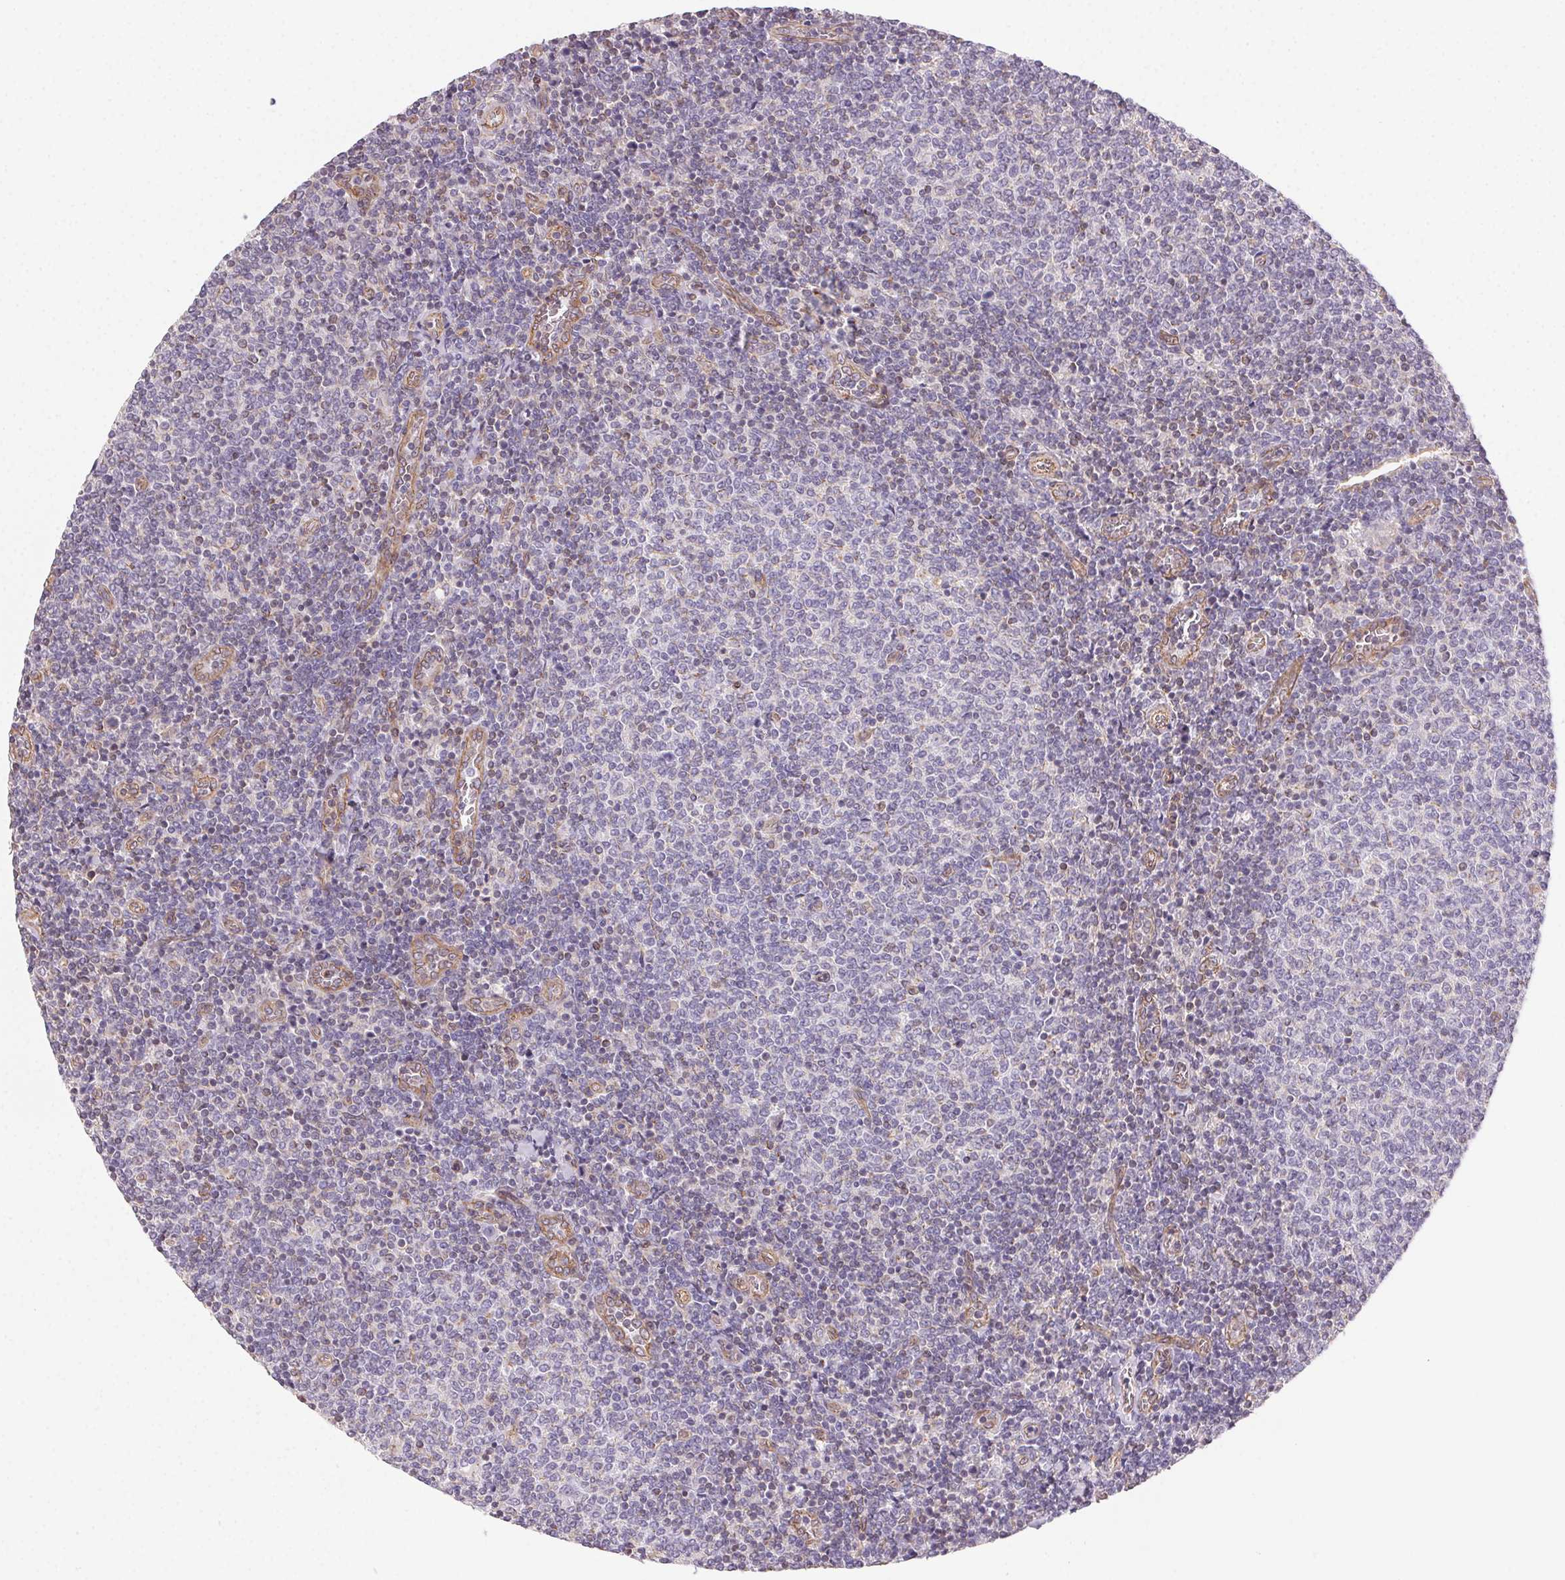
{"staining": {"intensity": "negative", "quantity": "none", "location": "none"}, "tissue": "lymphoma", "cell_type": "Tumor cells", "image_type": "cancer", "snomed": [{"axis": "morphology", "description": "Malignant lymphoma, non-Hodgkin's type, Low grade"}, {"axis": "topography", "description": "Lymph node"}], "caption": "Lymphoma was stained to show a protein in brown. There is no significant staining in tumor cells. Brightfield microscopy of immunohistochemistry (IHC) stained with DAB (3,3'-diaminobenzidine) (brown) and hematoxylin (blue), captured at high magnification.", "gene": "PLA2G4F", "patient": {"sex": "male", "age": 52}}